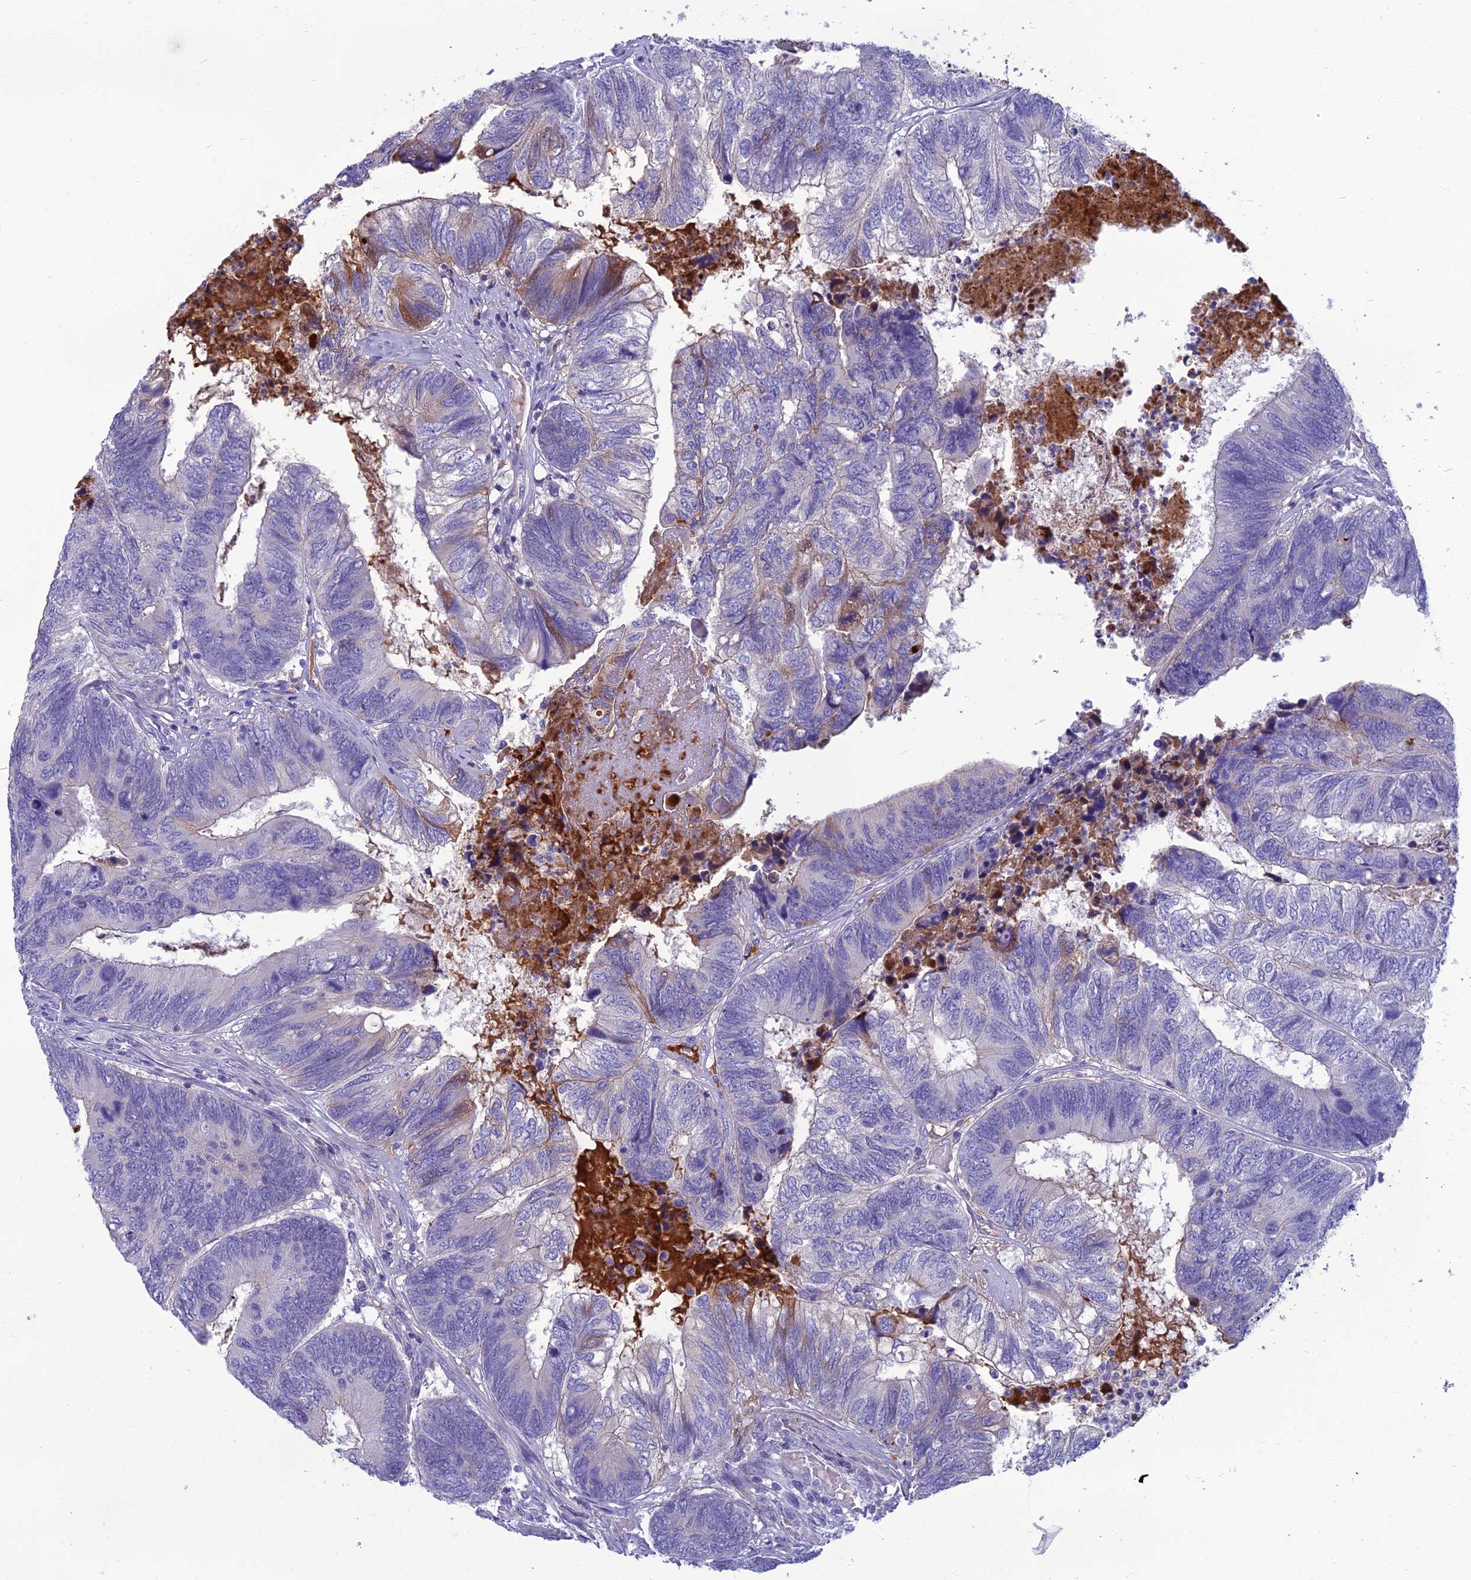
{"staining": {"intensity": "negative", "quantity": "none", "location": "none"}, "tissue": "colorectal cancer", "cell_type": "Tumor cells", "image_type": "cancer", "snomed": [{"axis": "morphology", "description": "Adenocarcinoma, NOS"}, {"axis": "topography", "description": "Colon"}], "caption": "Photomicrograph shows no protein positivity in tumor cells of adenocarcinoma (colorectal) tissue.", "gene": "SPTLC3", "patient": {"sex": "female", "age": 67}}